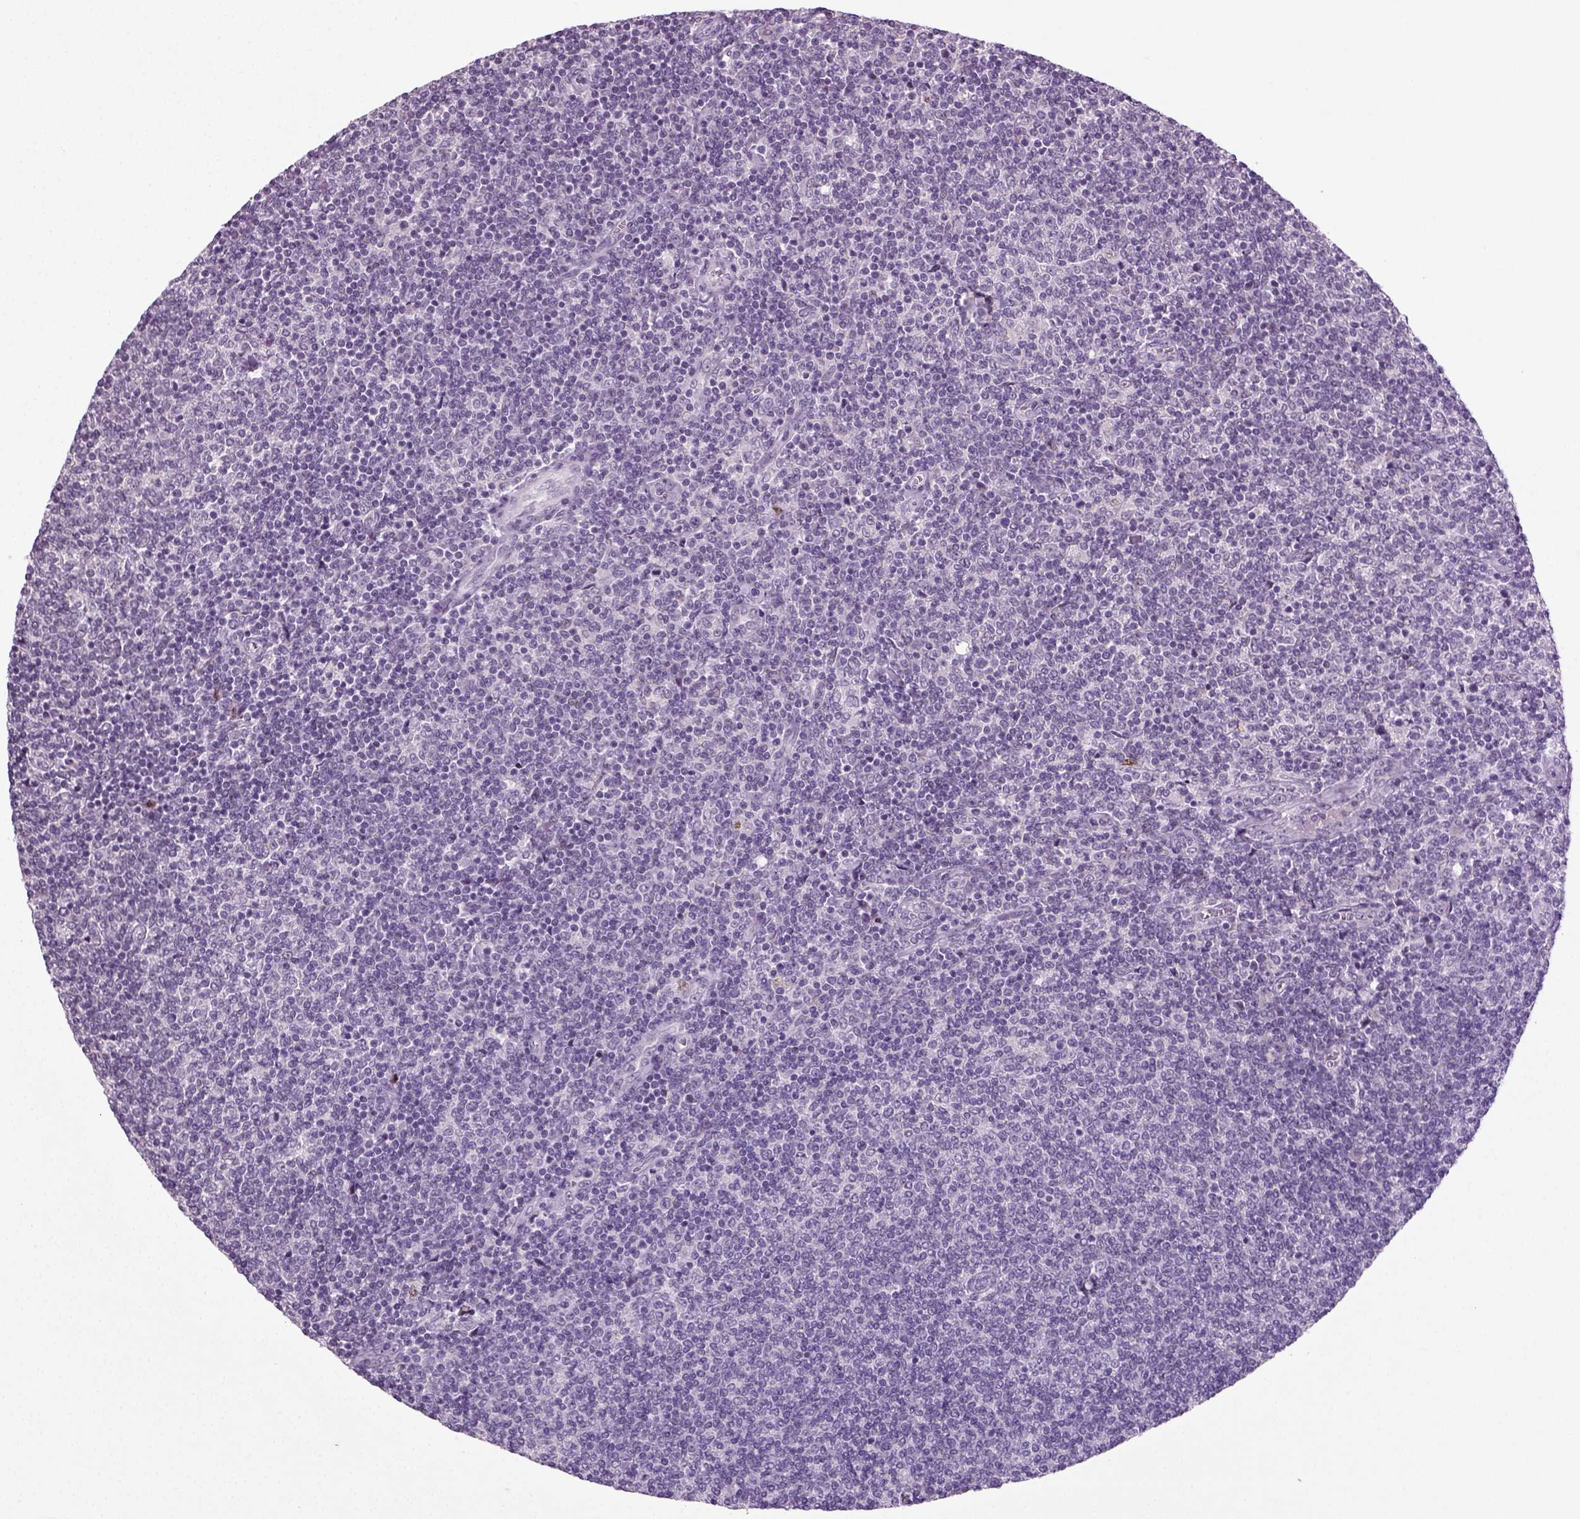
{"staining": {"intensity": "negative", "quantity": "none", "location": "none"}, "tissue": "lymphoma", "cell_type": "Tumor cells", "image_type": "cancer", "snomed": [{"axis": "morphology", "description": "Malignant lymphoma, non-Hodgkin's type, Low grade"}, {"axis": "topography", "description": "Lymph node"}], "caption": "This is an IHC micrograph of human low-grade malignant lymphoma, non-Hodgkin's type. There is no staining in tumor cells.", "gene": "SYNGAP1", "patient": {"sex": "male", "age": 52}}